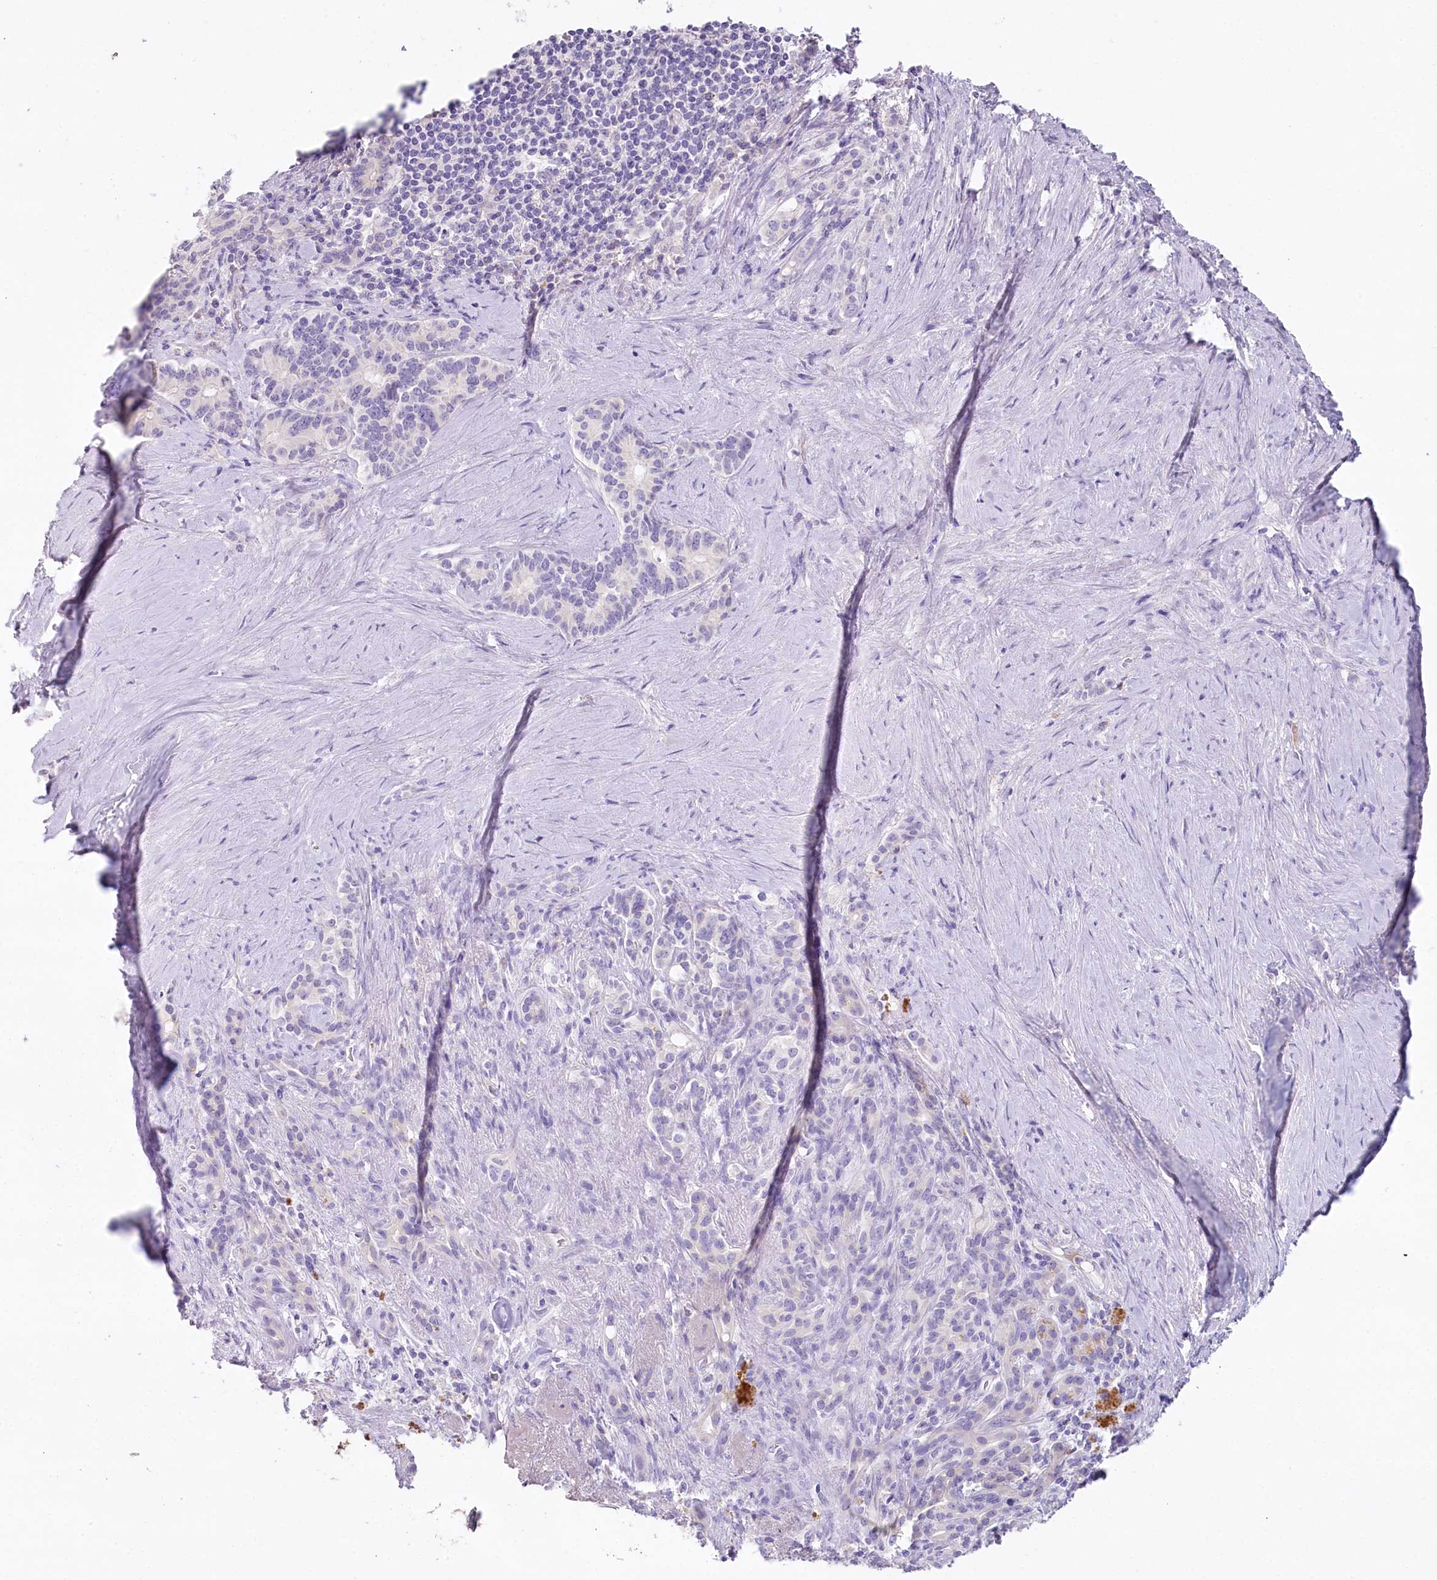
{"staining": {"intensity": "negative", "quantity": "none", "location": "none"}, "tissue": "pancreatic cancer", "cell_type": "Tumor cells", "image_type": "cancer", "snomed": [{"axis": "morphology", "description": "Adenocarcinoma, NOS"}, {"axis": "topography", "description": "Pancreas"}], "caption": "Pancreatic adenocarcinoma stained for a protein using IHC reveals no staining tumor cells.", "gene": "HPD", "patient": {"sex": "female", "age": 74}}